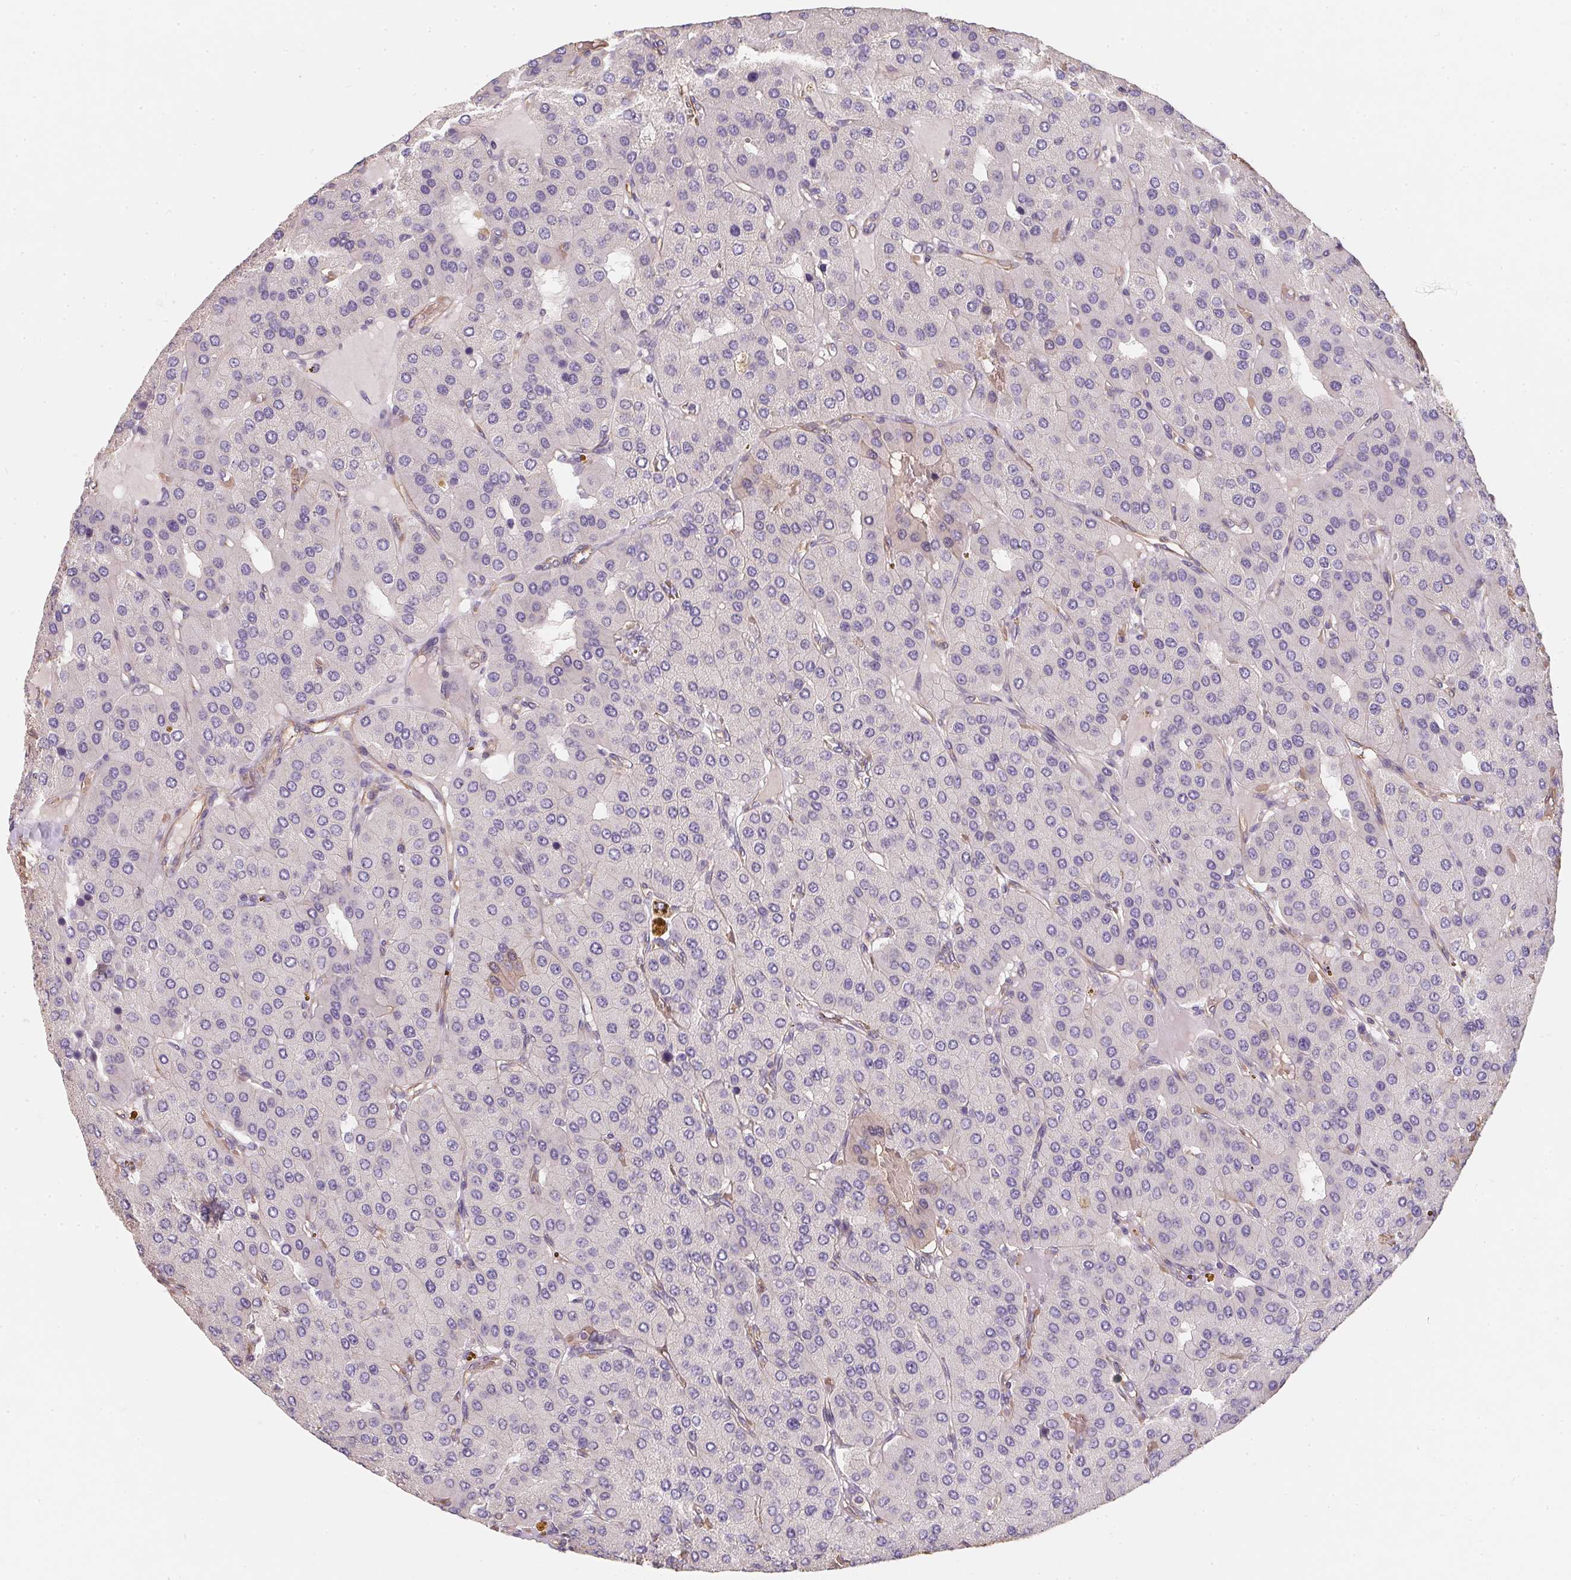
{"staining": {"intensity": "negative", "quantity": "none", "location": "none"}, "tissue": "parathyroid gland", "cell_type": "Glandular cells", "image_type": "normal", "snomed": [{"axis": "morphology", "description": "Normal tissue, NOS"}, {"axis": "morphology", "description": "Adenoma, NOS"}, {"axis": "topography", "description": "Parathyroid gland"}], "caption": "High power microscopy photomicrograph of an IHC image of normal parathyroid gland, revealing no significant positivity in glandular cells.", "gene": "TBKBP1", "patient": {"sex": "female", "age": 86}}